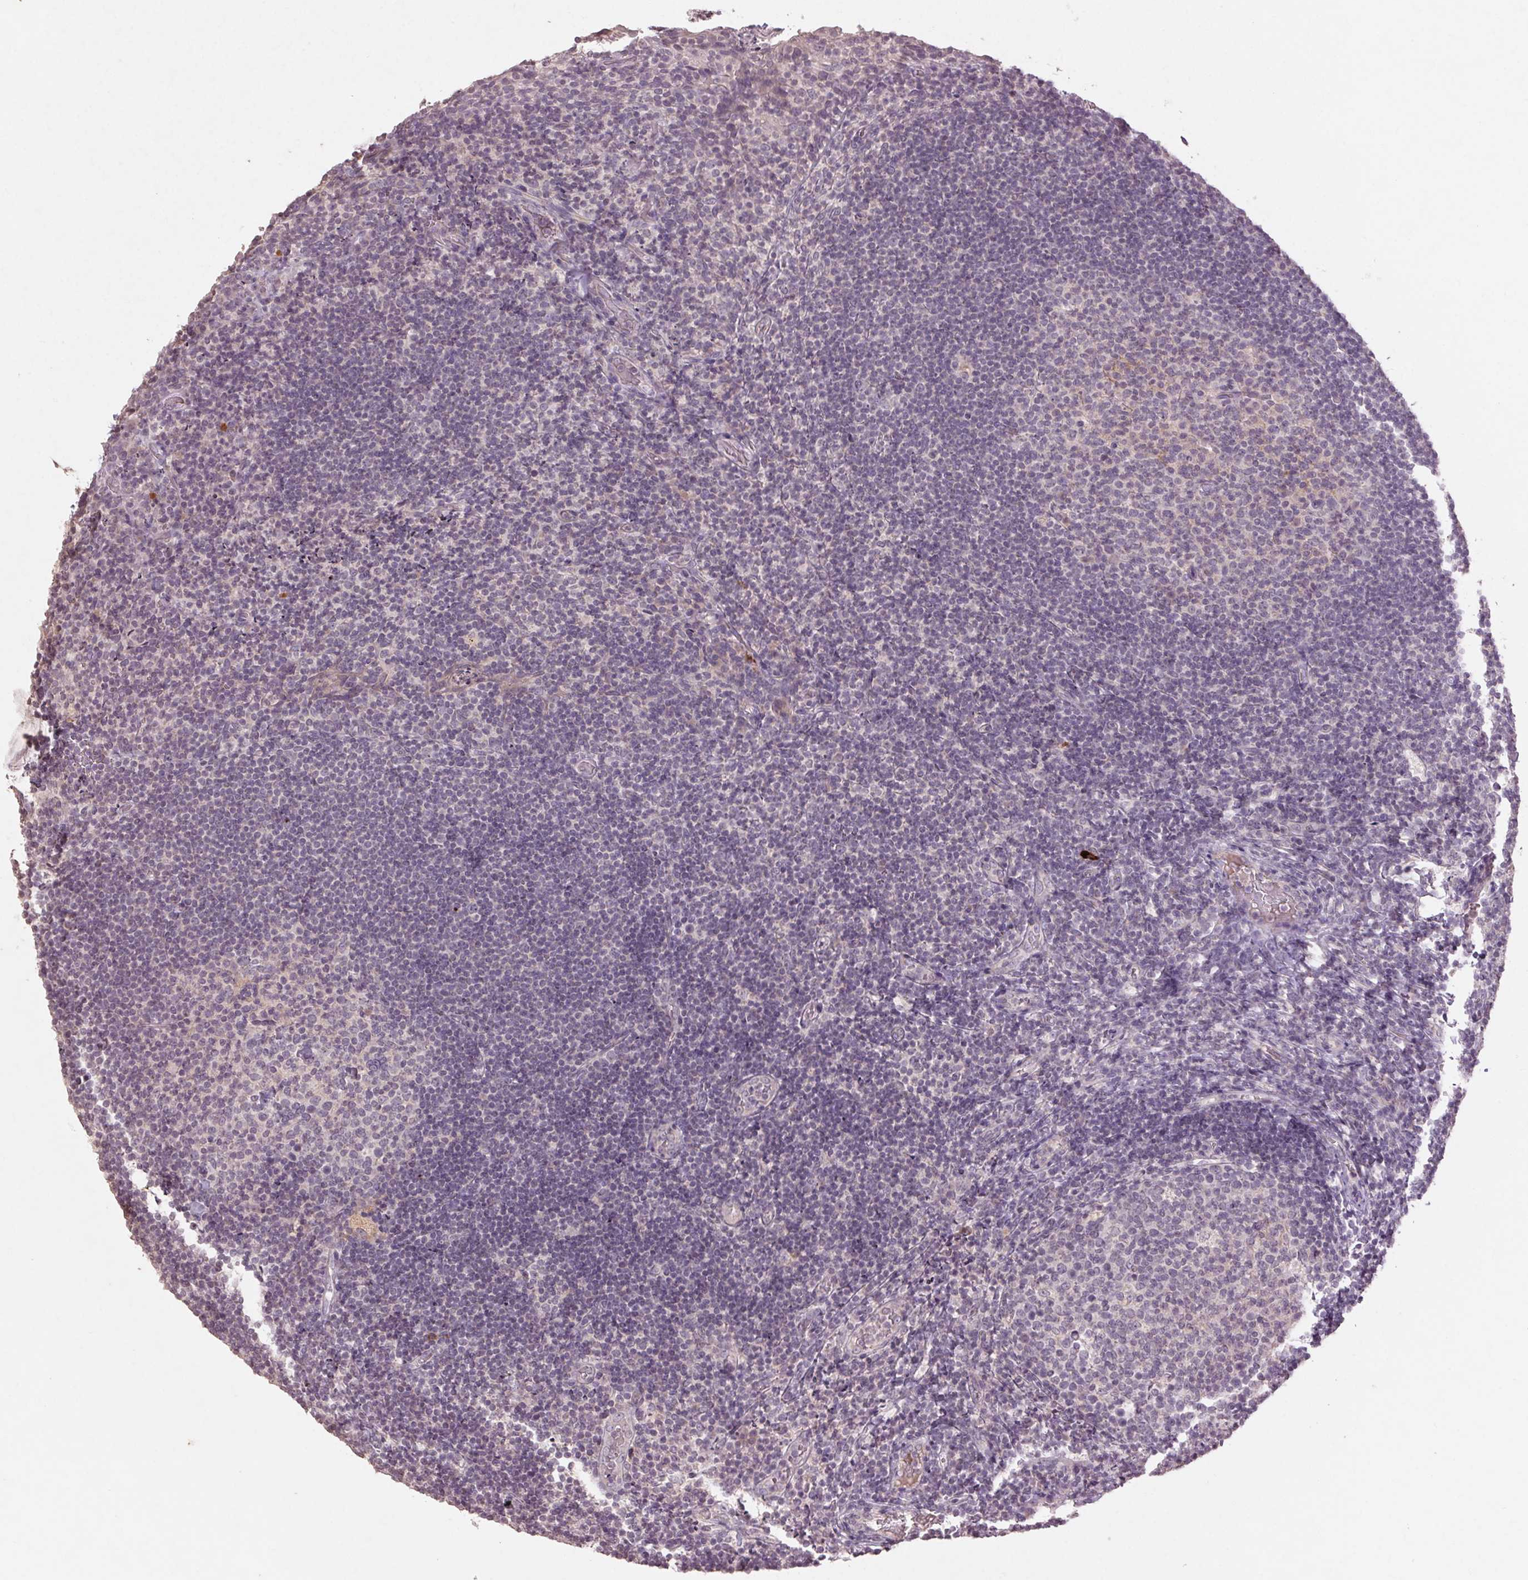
{"staining": {"intensity": "negative", "quantity": "none", "location": "none"}, "tissue": "tonsil", "cell_type": "Germinal center cells", "image_type": "normal", "snomed": [{"axis": "morphology", "description": "Normal tissue, NOS"}, {"axis": "topography", "description": "Tonsil"}], "caption": "This is a image of IHC staining of normal tonsil, which shows no staining in germinal center cells.", "gene": "ENSG00000255641", "patient": {"sex": "female", "age": 10}}